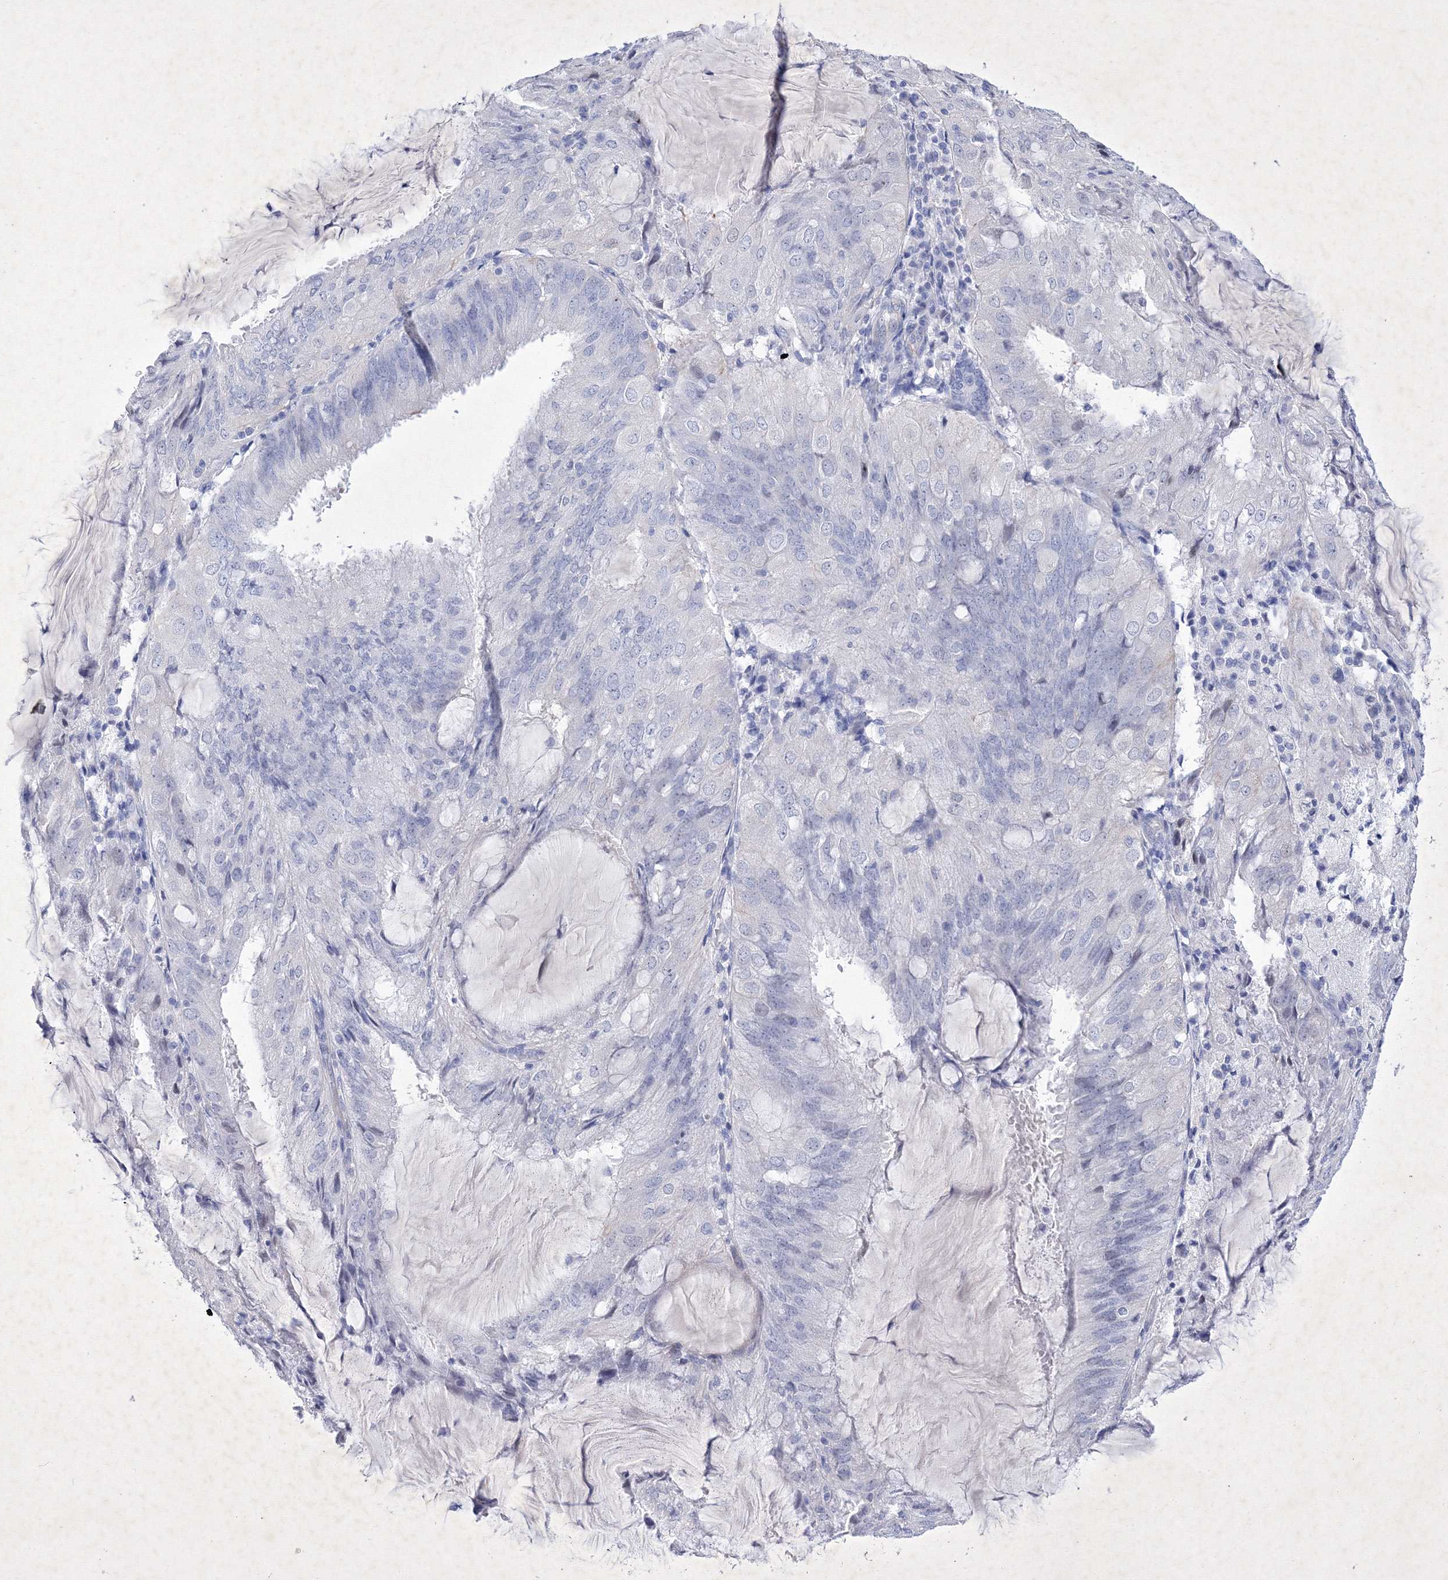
{"staining": {"intensity": "negative", "quantity": "none", "location": "none"}, "tissue": "endometrial cancer", "cell_type": "Tumor cells", "image_type": "cancer", "snomed": [{"axis": "morphology", "description": "Adenocarcinoma, NOS"}, {"axis": "topography", "description": "Endometrium"}], "caption": "Image shows no significant protein expression in tumor cells of endometrial cancer (adenocarcinoma).", "gene": "GPN1", "patient": {"sex": "female", "age": 81}}